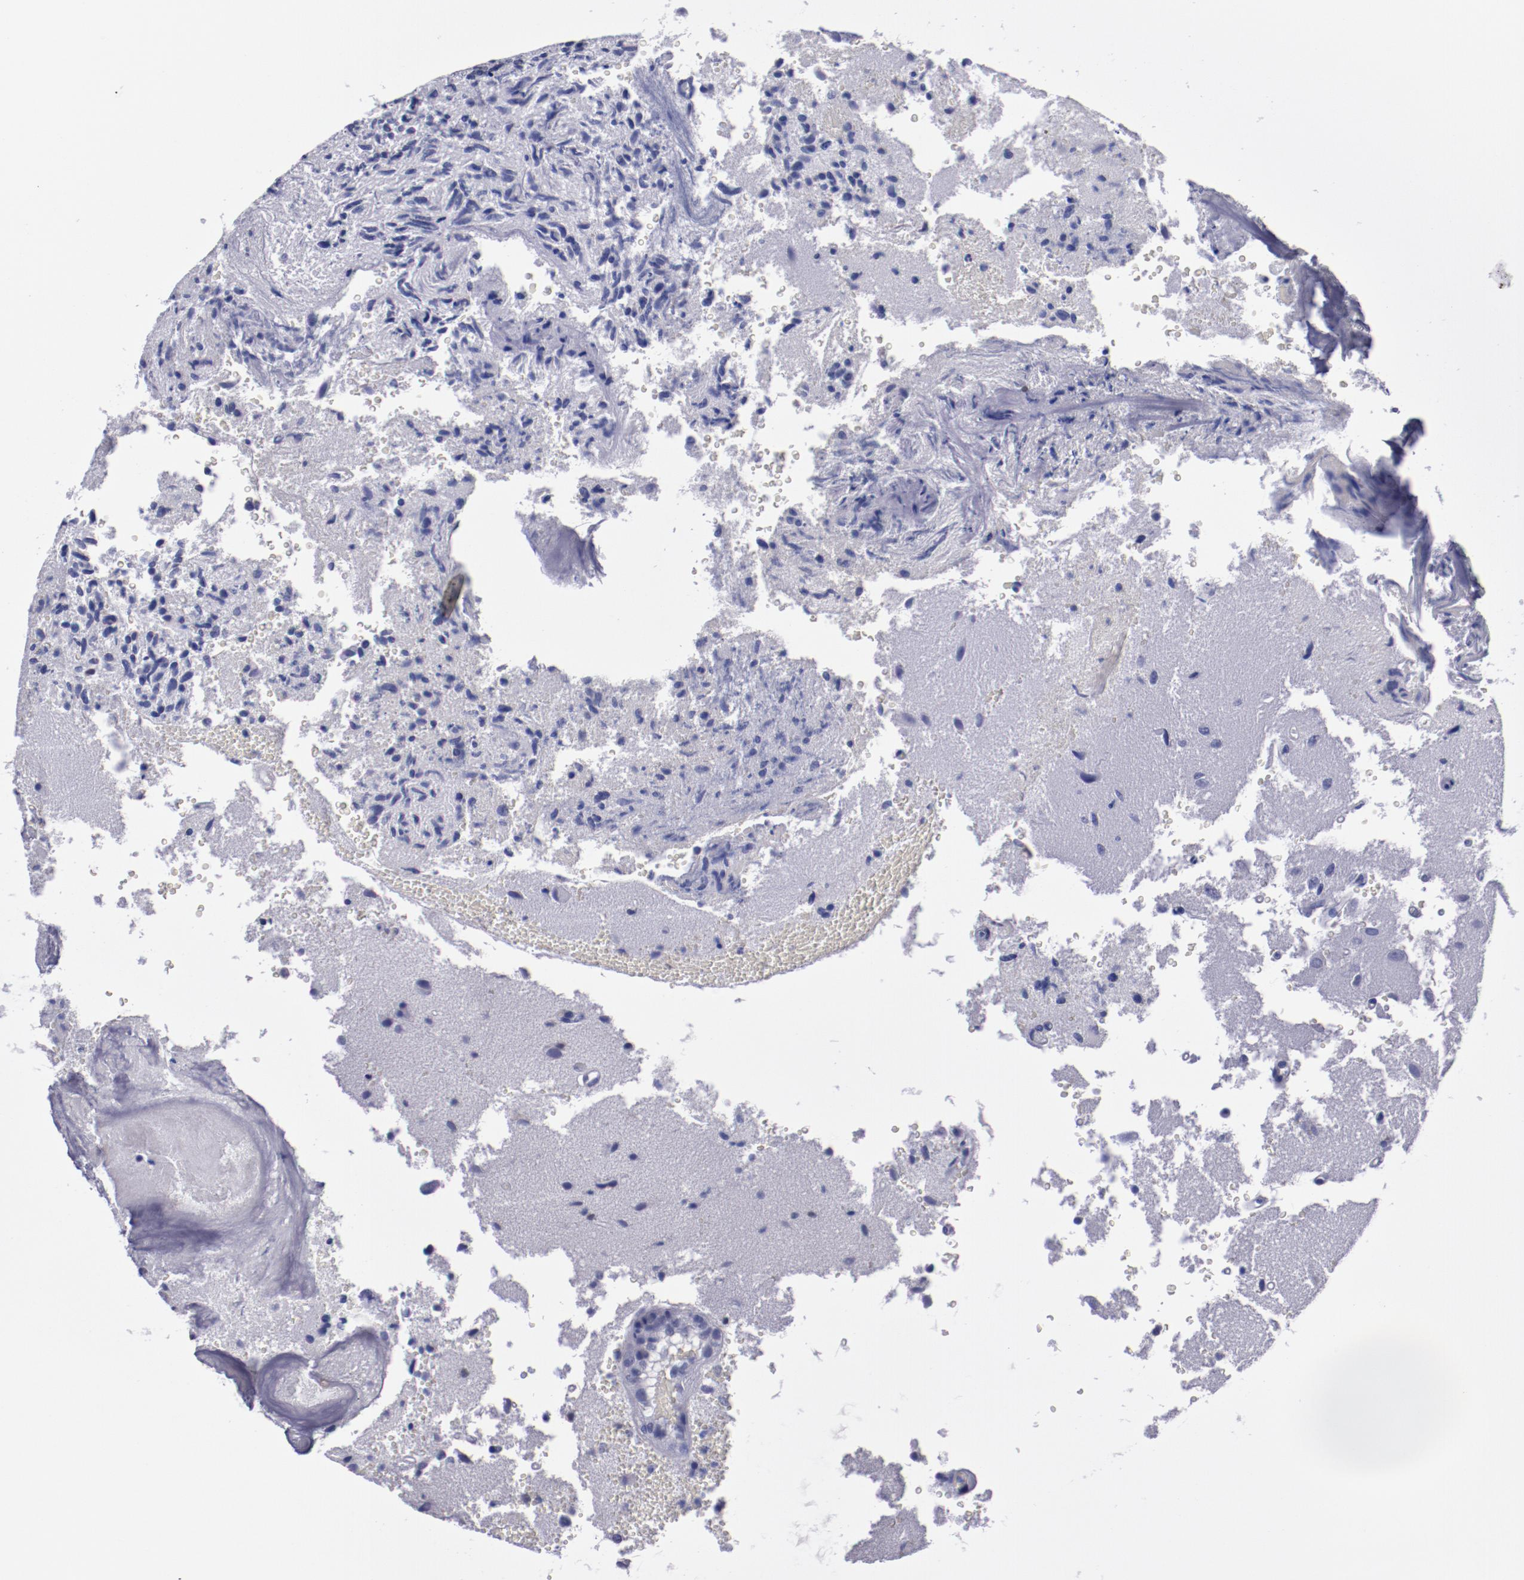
{"staining": {"intensity": "negative", "quantity": "none", "location": "none"}, "tissue": "glioma", "cell_type": "Tumor cells", "image_type": "cancer", "snomed": [{"axis": "morphology", "description": "Normal tissue, NOS"}, {"axis": "morphology", "description": "Glioma, malignant, High grade"}, {"axis": "topography", "description": "Cerebral cortex"}], "caption": "A high-resolution image shows IHC staining of glioma, which reveals no significant positivity in tumor cells. Brightfield microscopy of immunohistochemistry stained with DAB (3,3'-diaminobenzidine) (brown) and hematoxylin (blue), captured at high magnification.", "gene": "IRF8", "patient": {"sex": "male", "age": 75}}